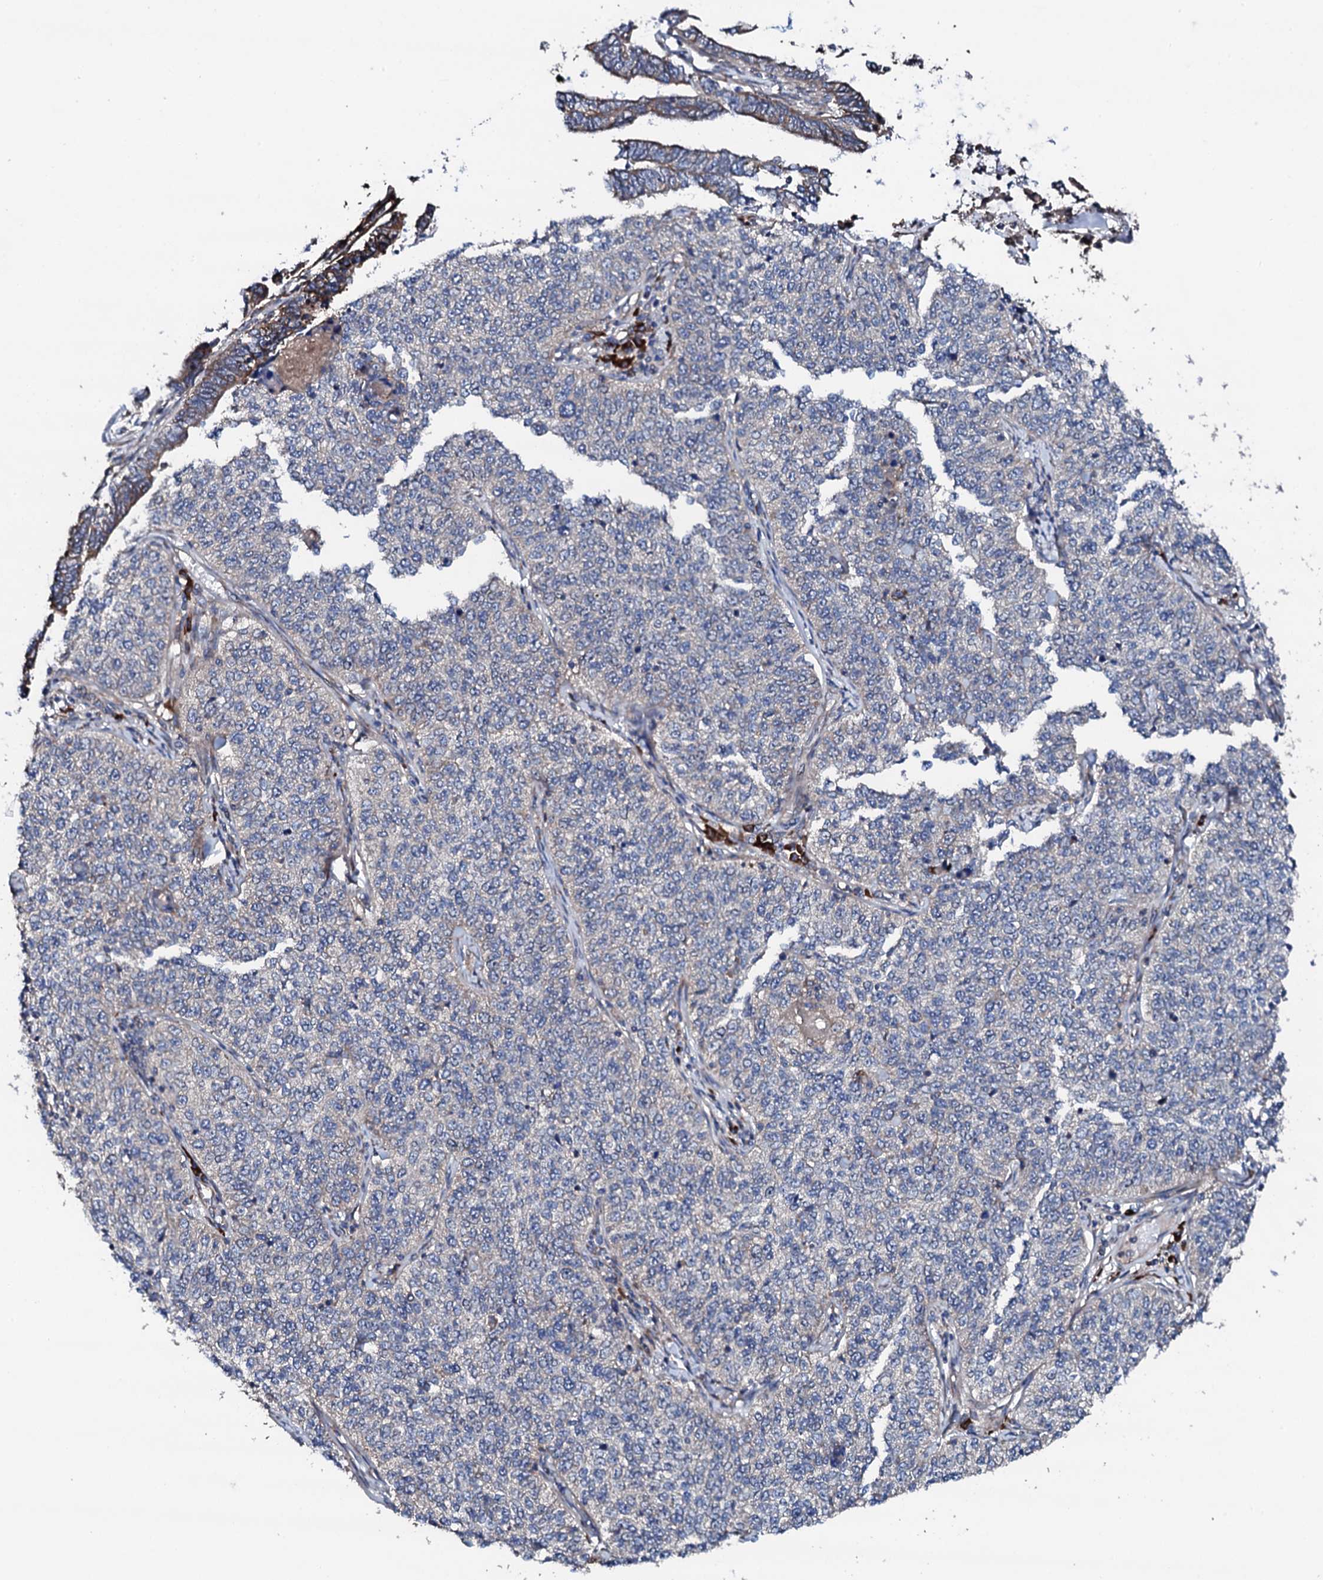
{"staining": {"intensity": "negative", "quantity": "none", "location": "none"}, "tissue": "cervical cancer", "cell_type": "Tumor cells", "image_type": "cancer", "snomed": [{"axis": "morphology", "description": "Squamous cell carcinoma, NOS"}, {"axis": "topography", "description": "Cervix"}], "caption": "IHC micrograph of neoplastic tissue: human cervical cancer (squamous cell carcinoma) stained with DAB (3,3'-diaminobenzidine) exhibits no significant protein positivity in tumor cells.", "gene": "LIPT2", "patient": {"sex": "female", "age": 35}}